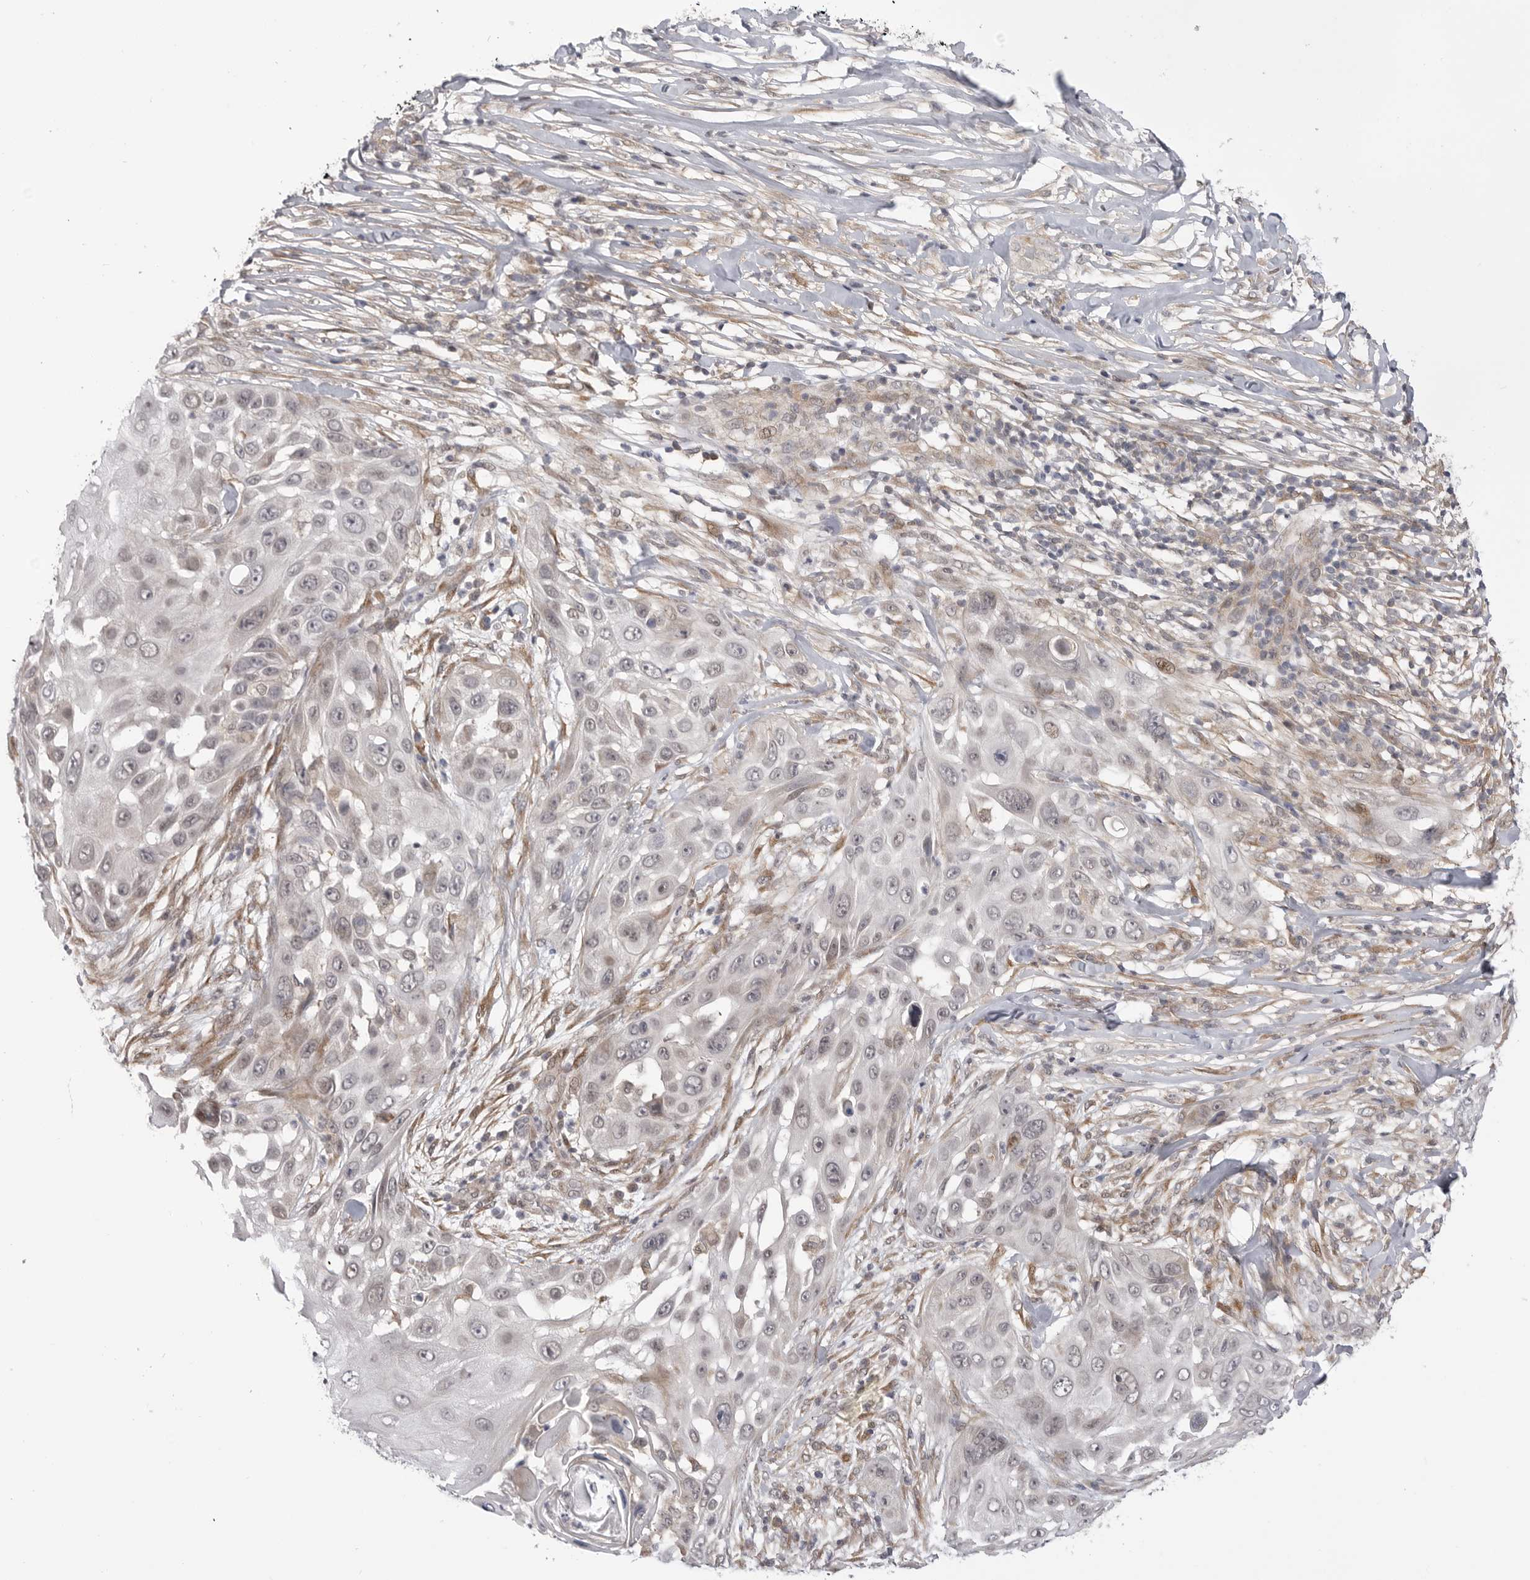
{"staining": {"intensity": "negative", "quantity": "none", "location": "none"}, "tissue": "skin cancer", "cell_type": "Tumor cells", "image_type": "cancer", "snomed": [{"axis": "morphology", "description": "Squamous cell carcinoma, NOS"}, {"axis": "topography", "description": "Skin"}], "caption": "Tumor cells show no significant protein staining in squamous cell carcinoma (skin).", "gene": "GGT6", "patient": {"sex": "female", "age": 44}}